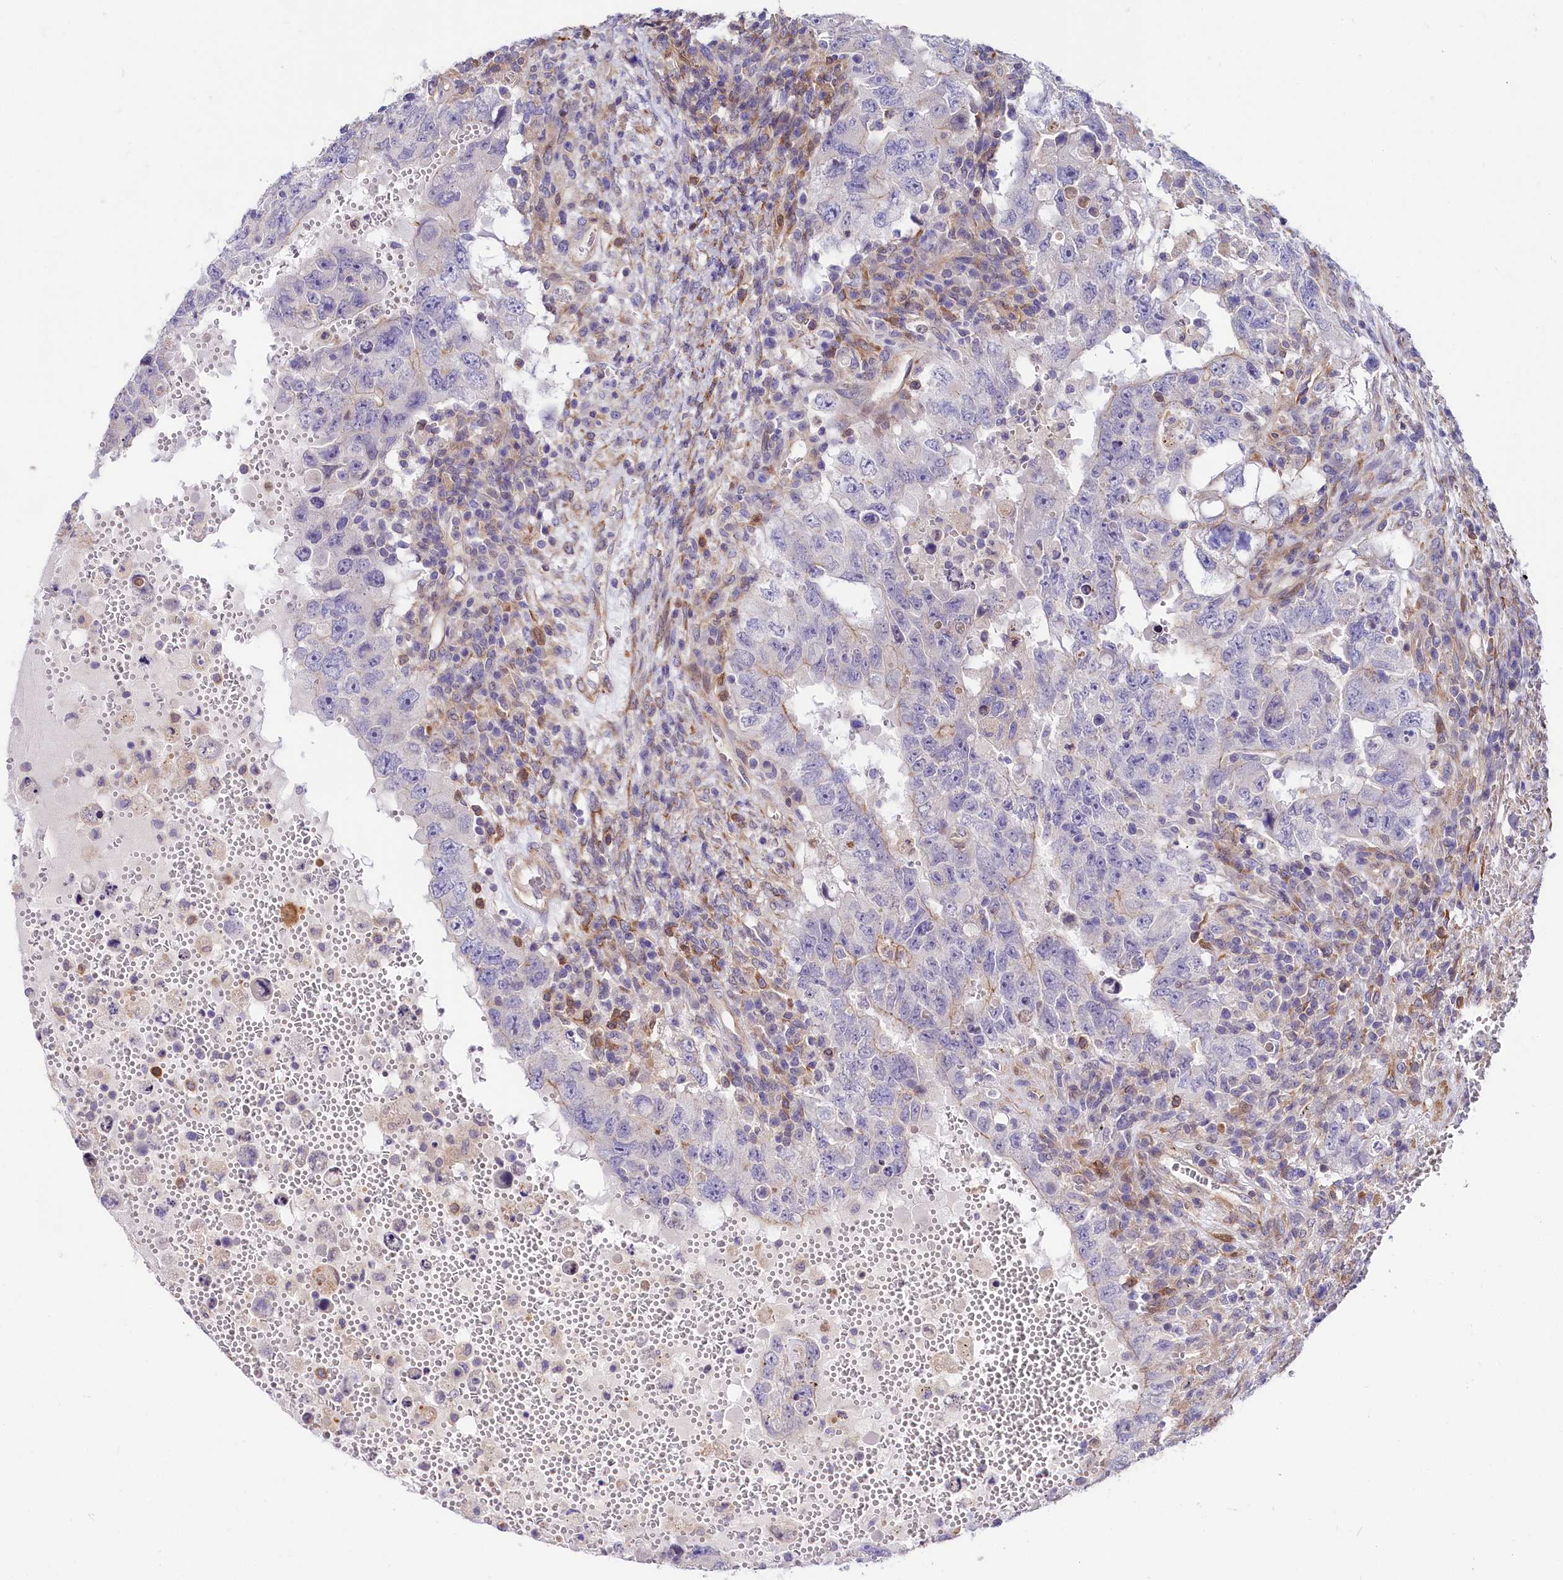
{"staining": {"intensity": "negative", "quantity": "none", "location": "none"}, "tissue": "testis cancer", "cell_type": "Tumor cells", "image_type": "cancer", "snomed": [{"axis": "morphology", "description": "Carcinoma, Embryonal, NOS"}, {"axis": "topography", "description": "Testis"}], "caption": "An image of human testis cancer is negative for staining in tumor cells.", "gene": "FCHSD2", "patient": {"sex": "male", "age": 26}}